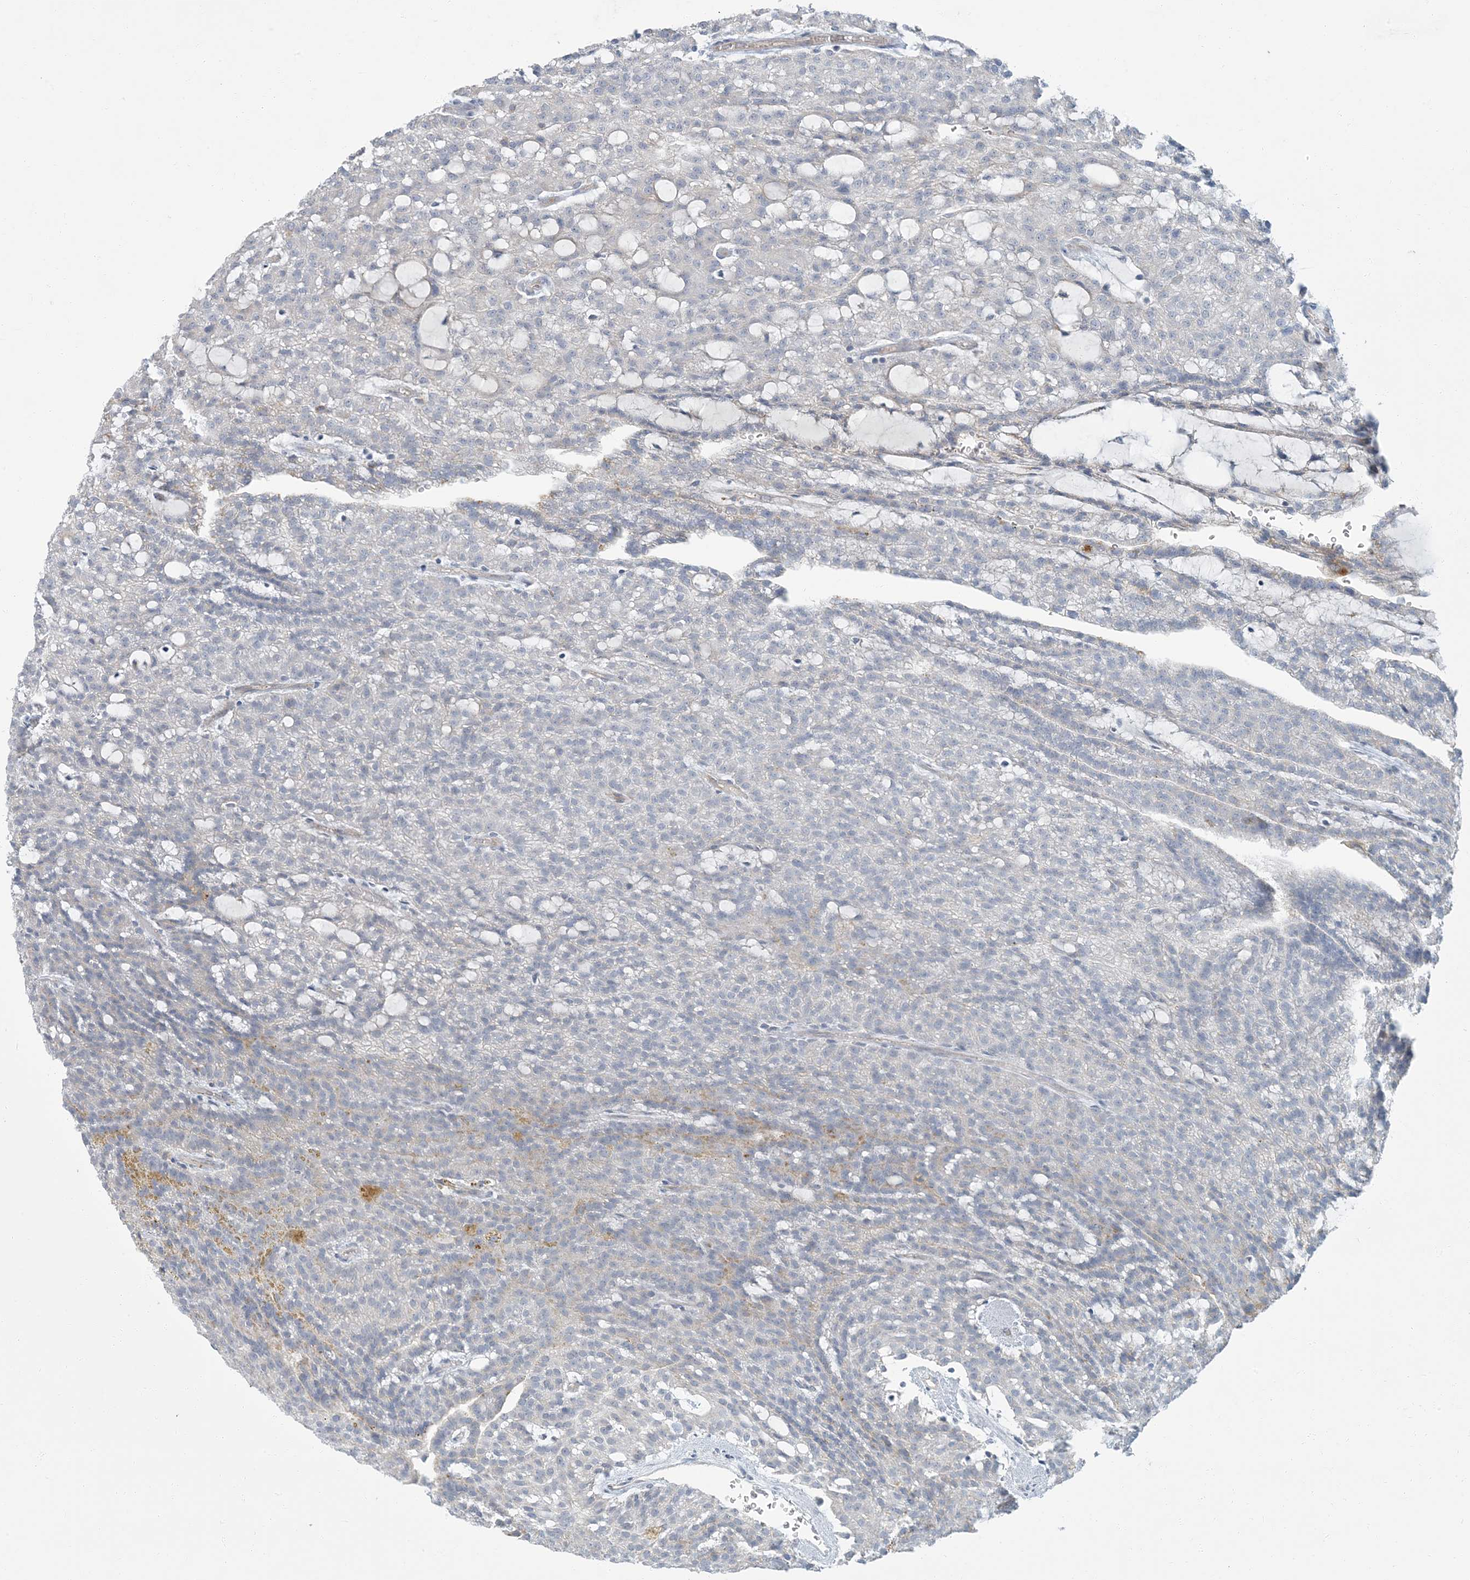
{"staining": {"intensity": "negative", "quantity": "none", "location": "none"}, "tissue": "renal cancer", "cell_type": "Tumor cells", "image_type": "cancer", "snomed": [{"axis": "morphology", "description": "Adenocarcinoma, NOS"}, {"axis": "topography", "description": "Kidney"}], "caption": "Renal cancer was stained to show a protein in brown. There is no significant expression in tumor cells.", "gene": "EPHA4", "patient": {"sex": "male", "age": 63}}